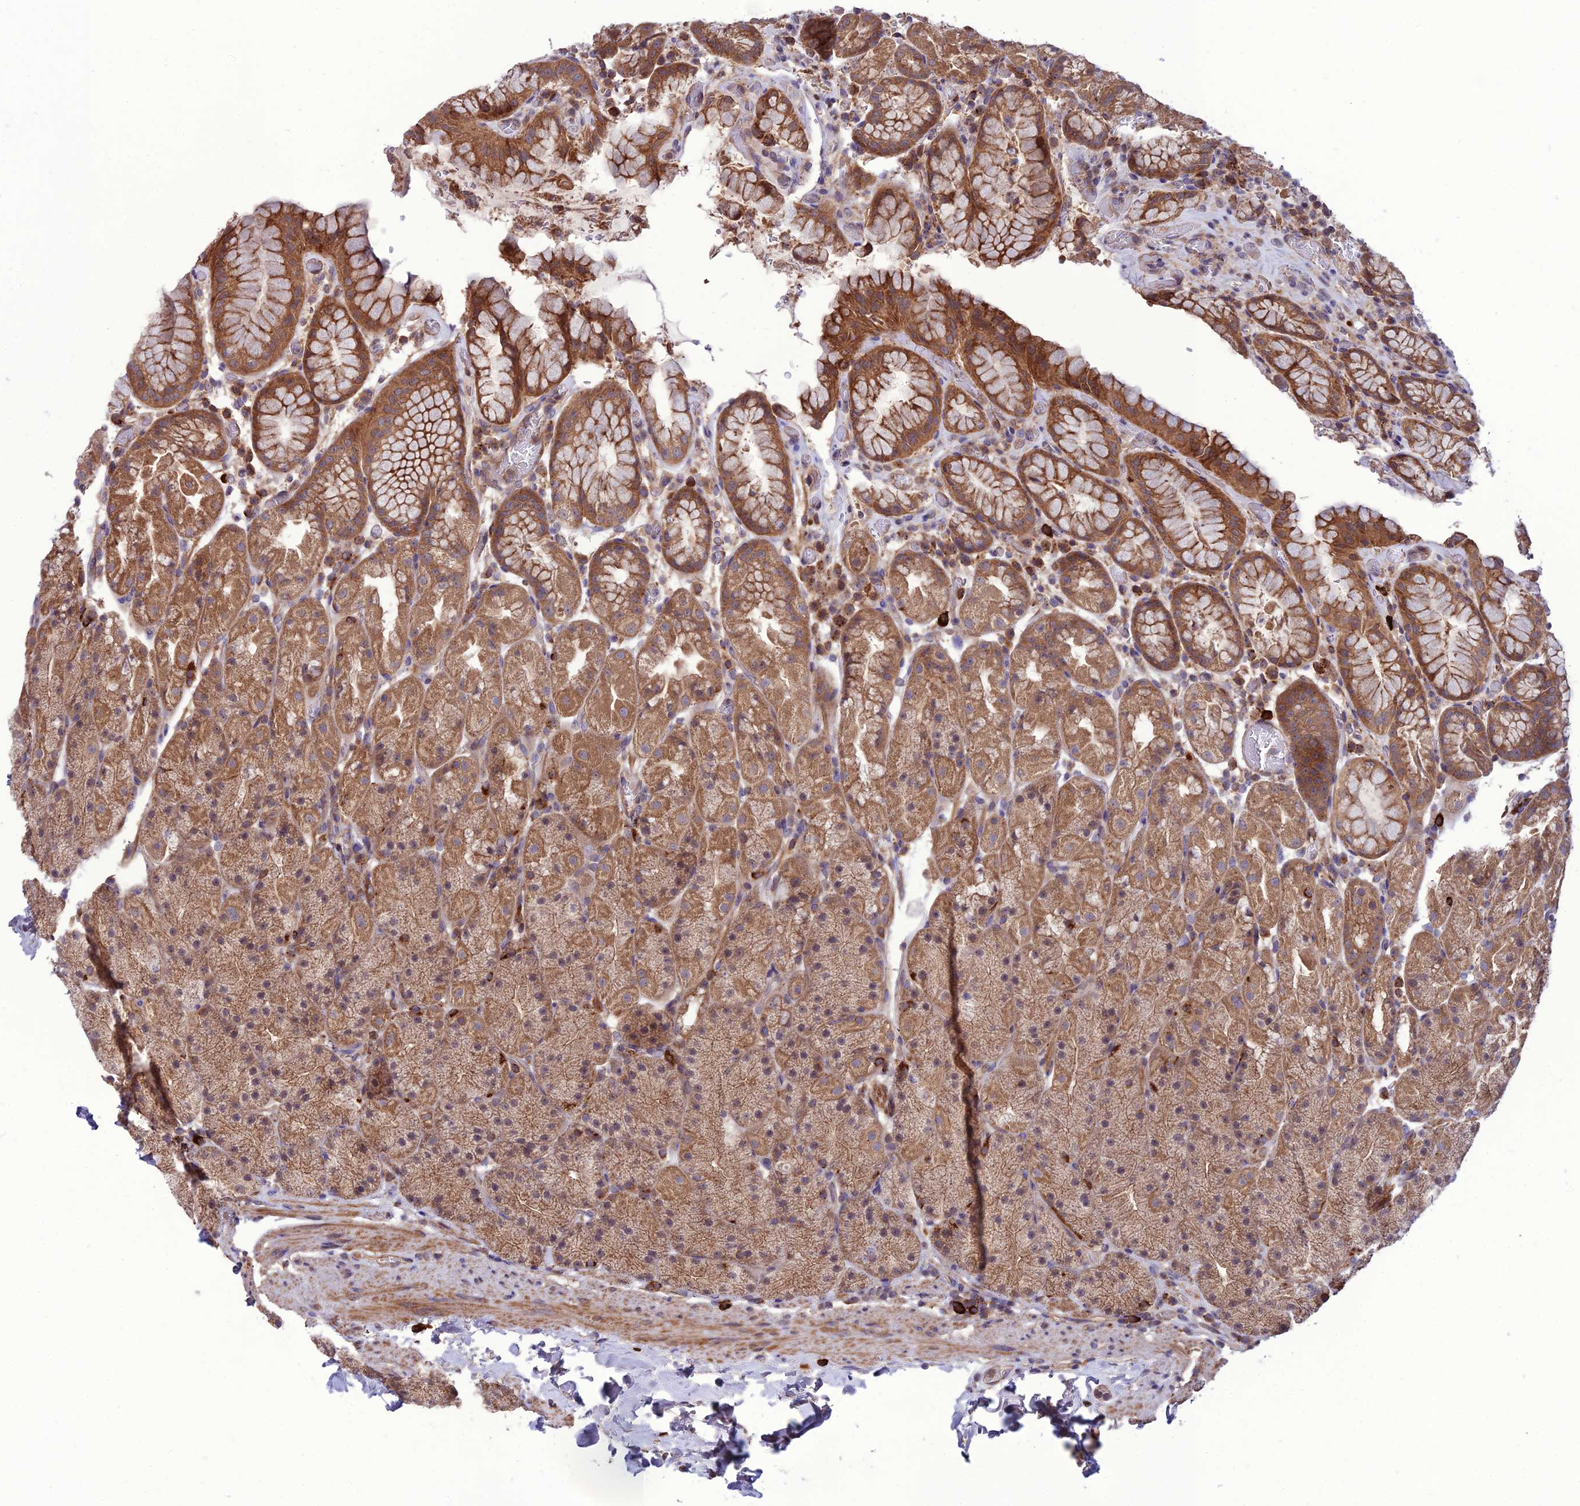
{"staining": {"intensity": "strong", "quantity": "25%-75%", "location": "cytoplasmic/membranous"}, "tissue": "stomach", "cell_type": "Glandular cells", "image_type": "normal", "snomed": [{"axis": "morphology", "description": "Normal tissue, NOS"}, {"axis": "topography", "description": "Stomach, upper"}, {"axis": "topography", "description": "Stomach, lower"}], "caption": "This histopathology image displays immunohistochemistry staining of benign stomach, with high strong cytoplasmic/membranous expression in approximately 25%-75% of glandular cells.", "gene": "PPIL3", "patient": {"sex": "male", "age": 67}}